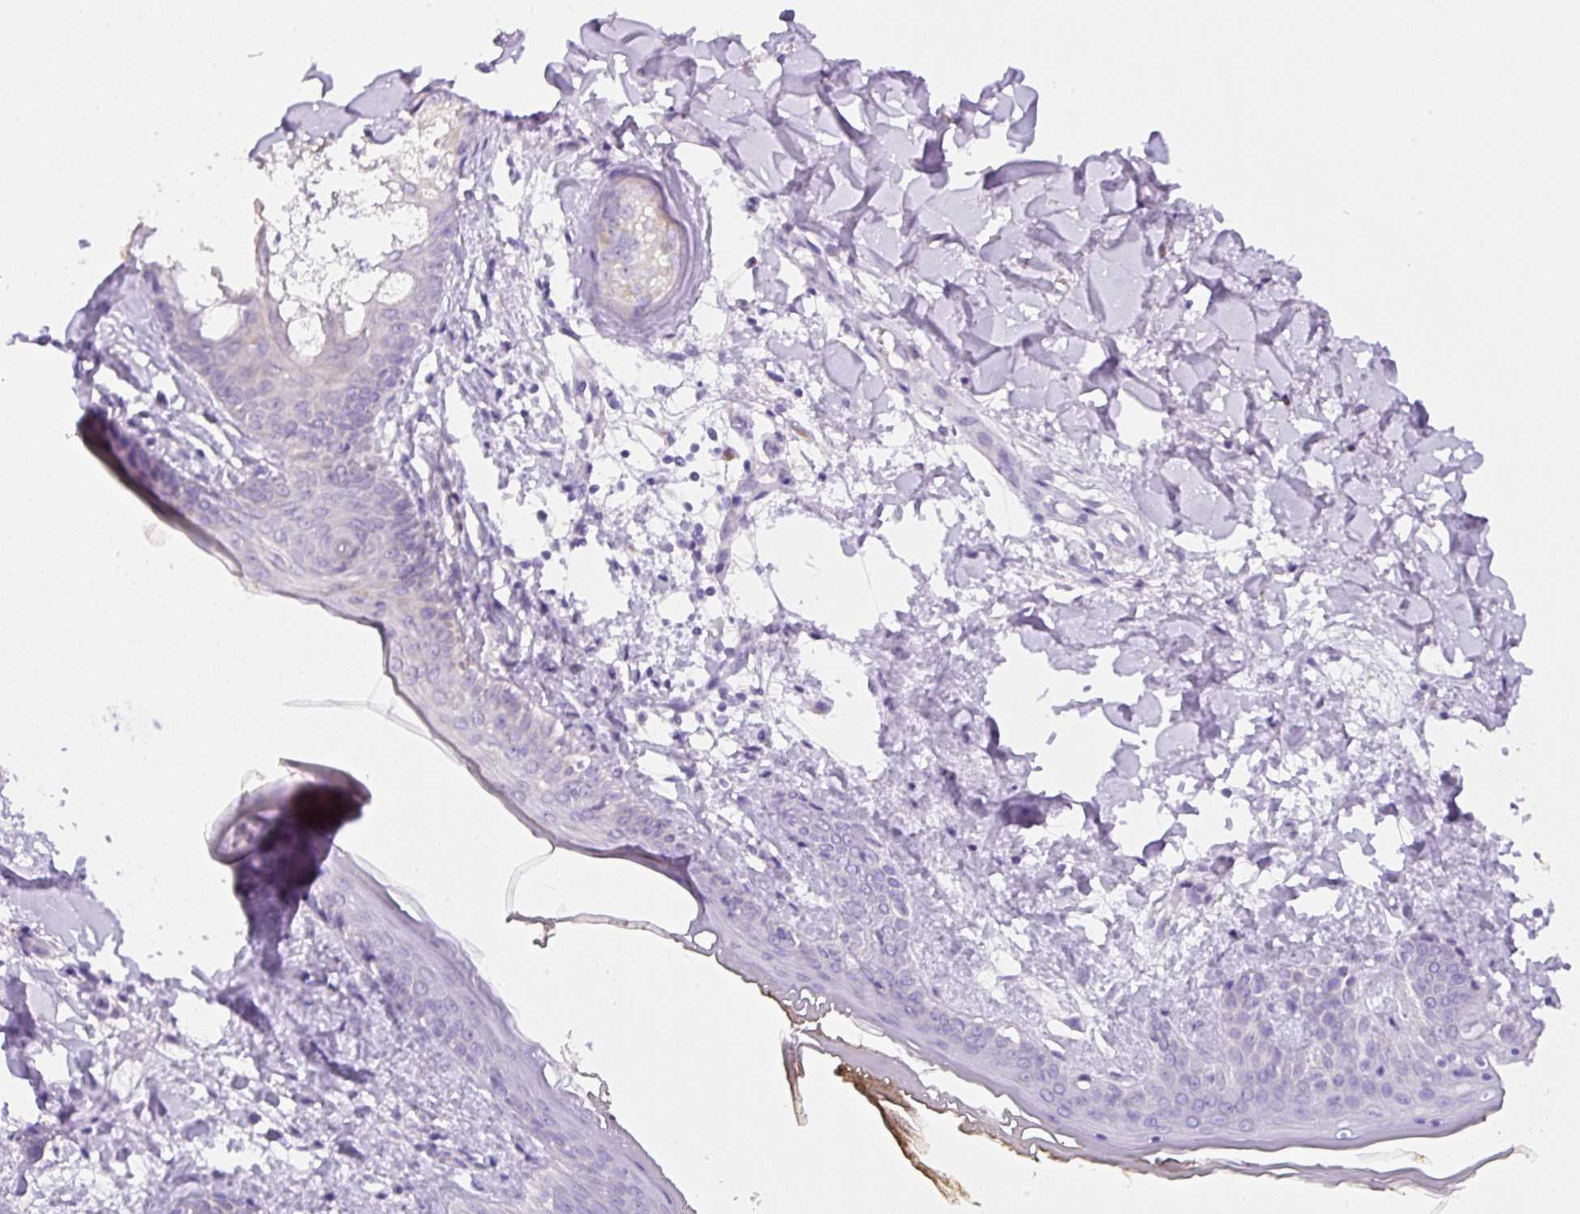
{"staining": {"intensity": "negative", "quantity": "none", "location": "none"}, "tissue": "skin", "cell_type": "Fibroblasts", "image_type": "normal", "snomed": [{"axis": "morphology", "description": "Normal tissue, NOS"}, {"axis": "topography", "description": "Skin"}], "caption": "A high-resolution histopathology image shows IHC staining of normal skin, which shows no significant positivity in fibroblasts. (Brightfield microscopy of DAB (3,3'-diaminobenzidine) IHC at high magnification).", "gene": "NDST3", "patient": {"sex": "female", "age": 34}}